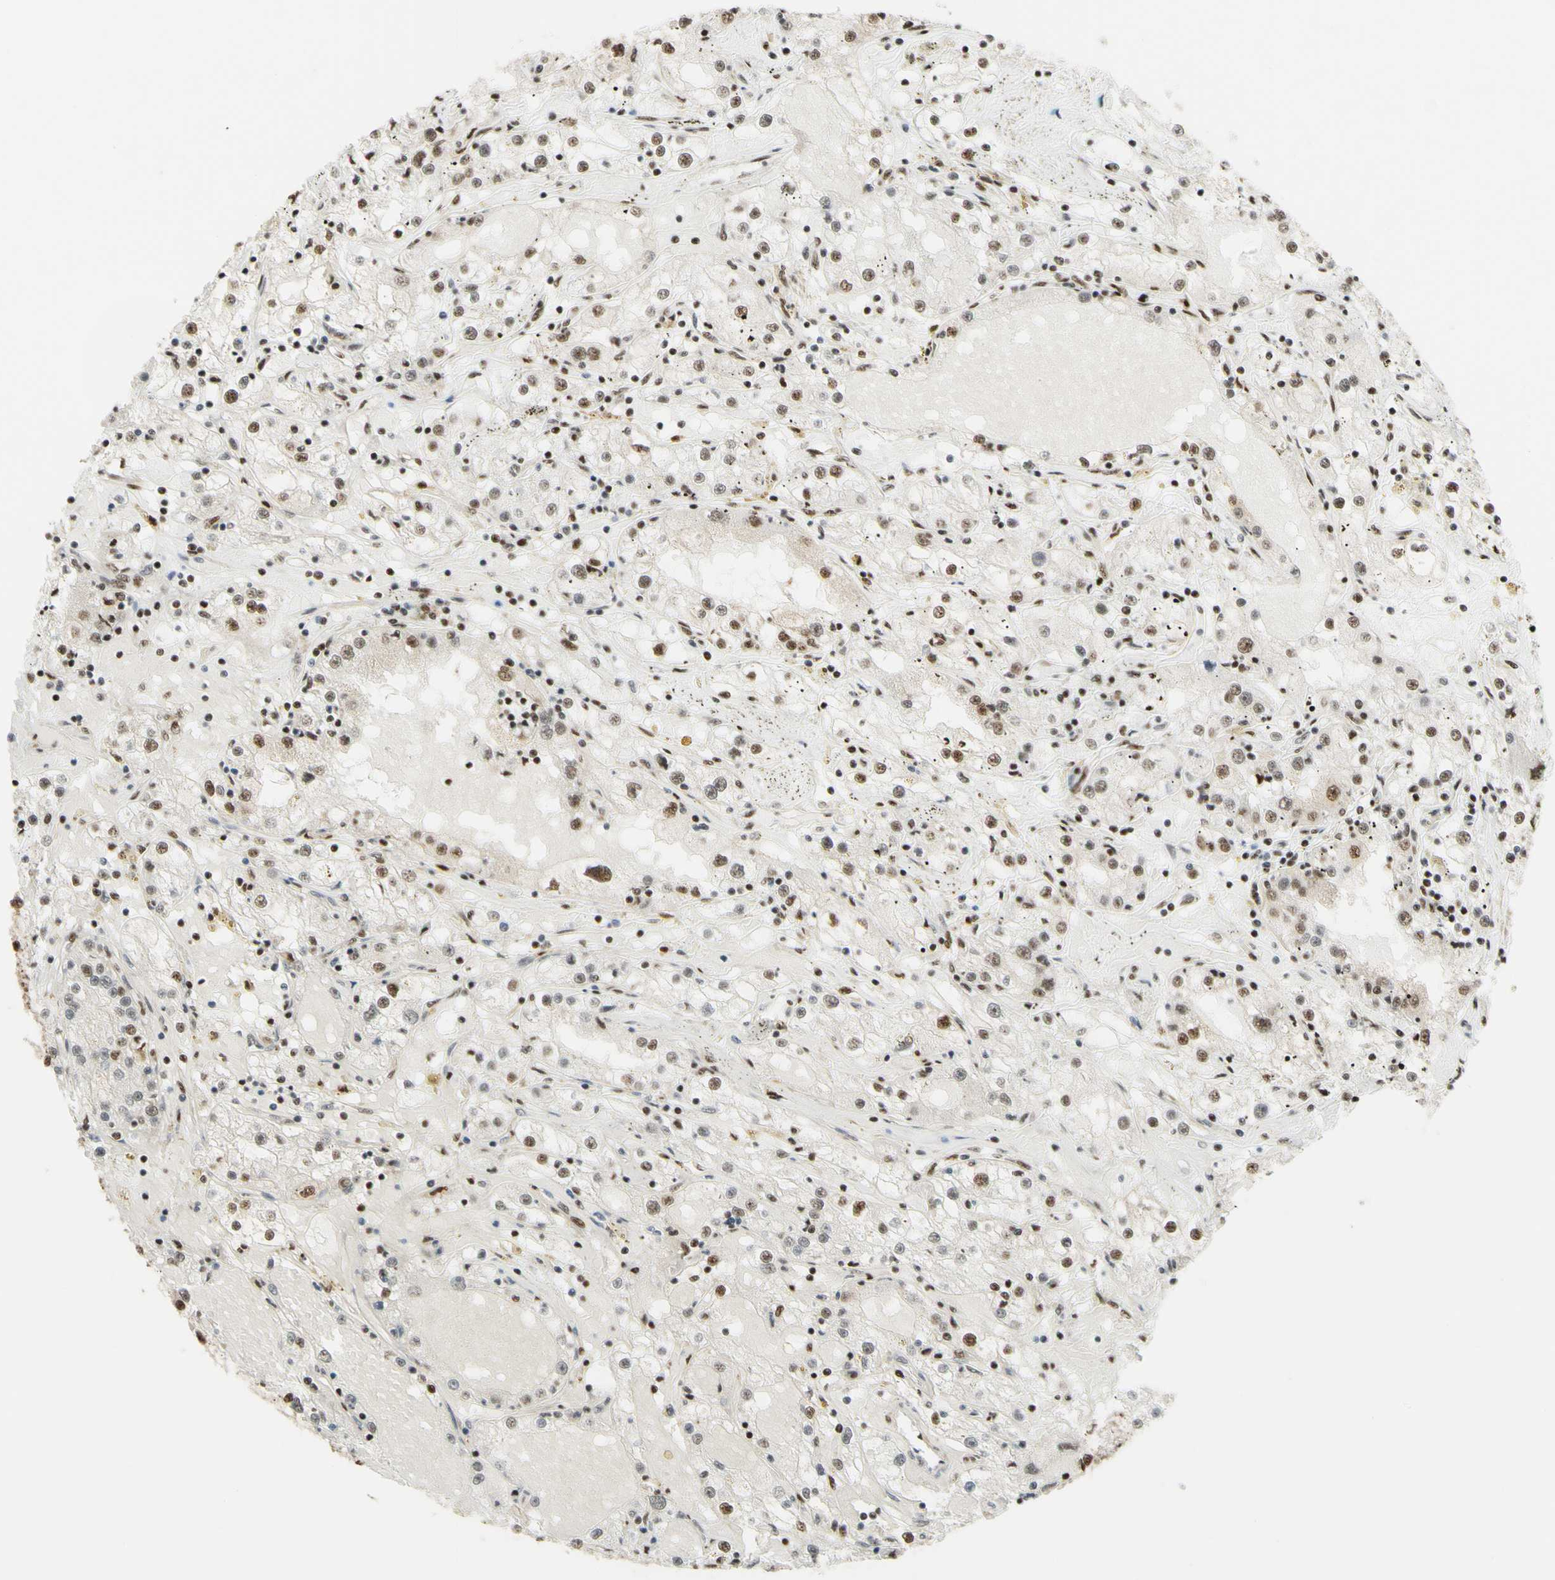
{"staining": {"intensity": "moderate", "quantity": ">75%", "location": "nuclear"}, "tissue": "renal cancer", "cell_type": "Tumor cells", "image_type": "cancer", "snomed": [{"axis": "morphology", "description": "Adenocarcinoma, NOS"}, {"axis": "topography", "description": "Kidney"}], "caption": "Renal cancer stained with immunohistochemistry (IHC) reveals moderate nuclear expression in approximately >75% of tumor cells.", "gene": "SAP18", "patient": {"sex": "male", "age": 56}}